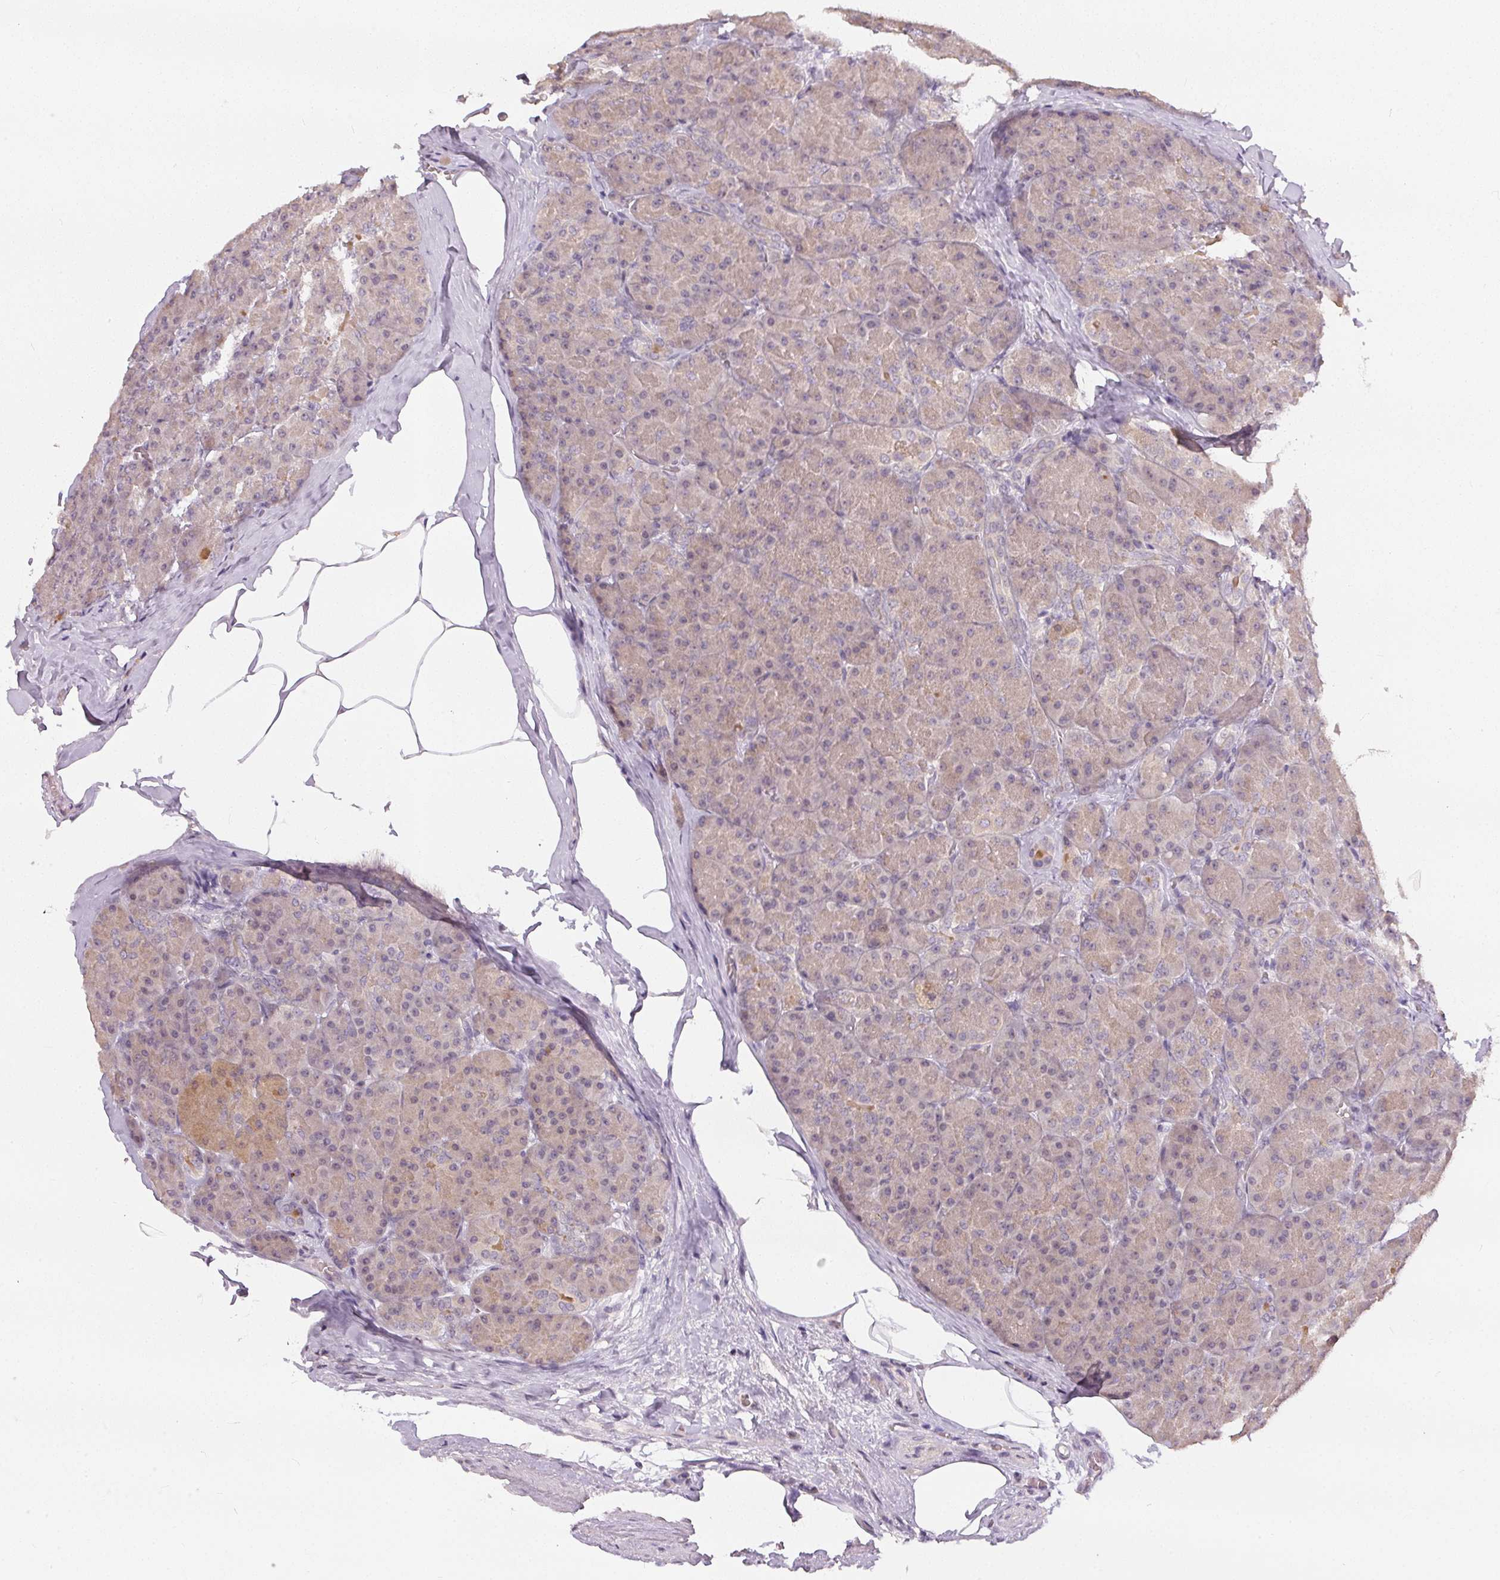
{"staining": {"intensity": "weak", "quantity": ">75%", "location": "cytoplasmic/membranous"}, "tissue": "pancreas", "cell_type": "Exocrine glandular cells", "image_type": "normal", "snomed": [{"axis": "morphology", "description": "Normal tissue, NOS"}, {"axis": "topography", "description": "Pancreas"}], "caption": "DAB immunohistochemical staining of unremarkable pancreas displays weak cytoplasmic/membranous protein expression in approximately >75% of exocrine glandular cells. (DAB IHC with brightfield microscopy, high magnification).", "gene": "TTC23L", "patient": {"sex": "male", "age": 57}}